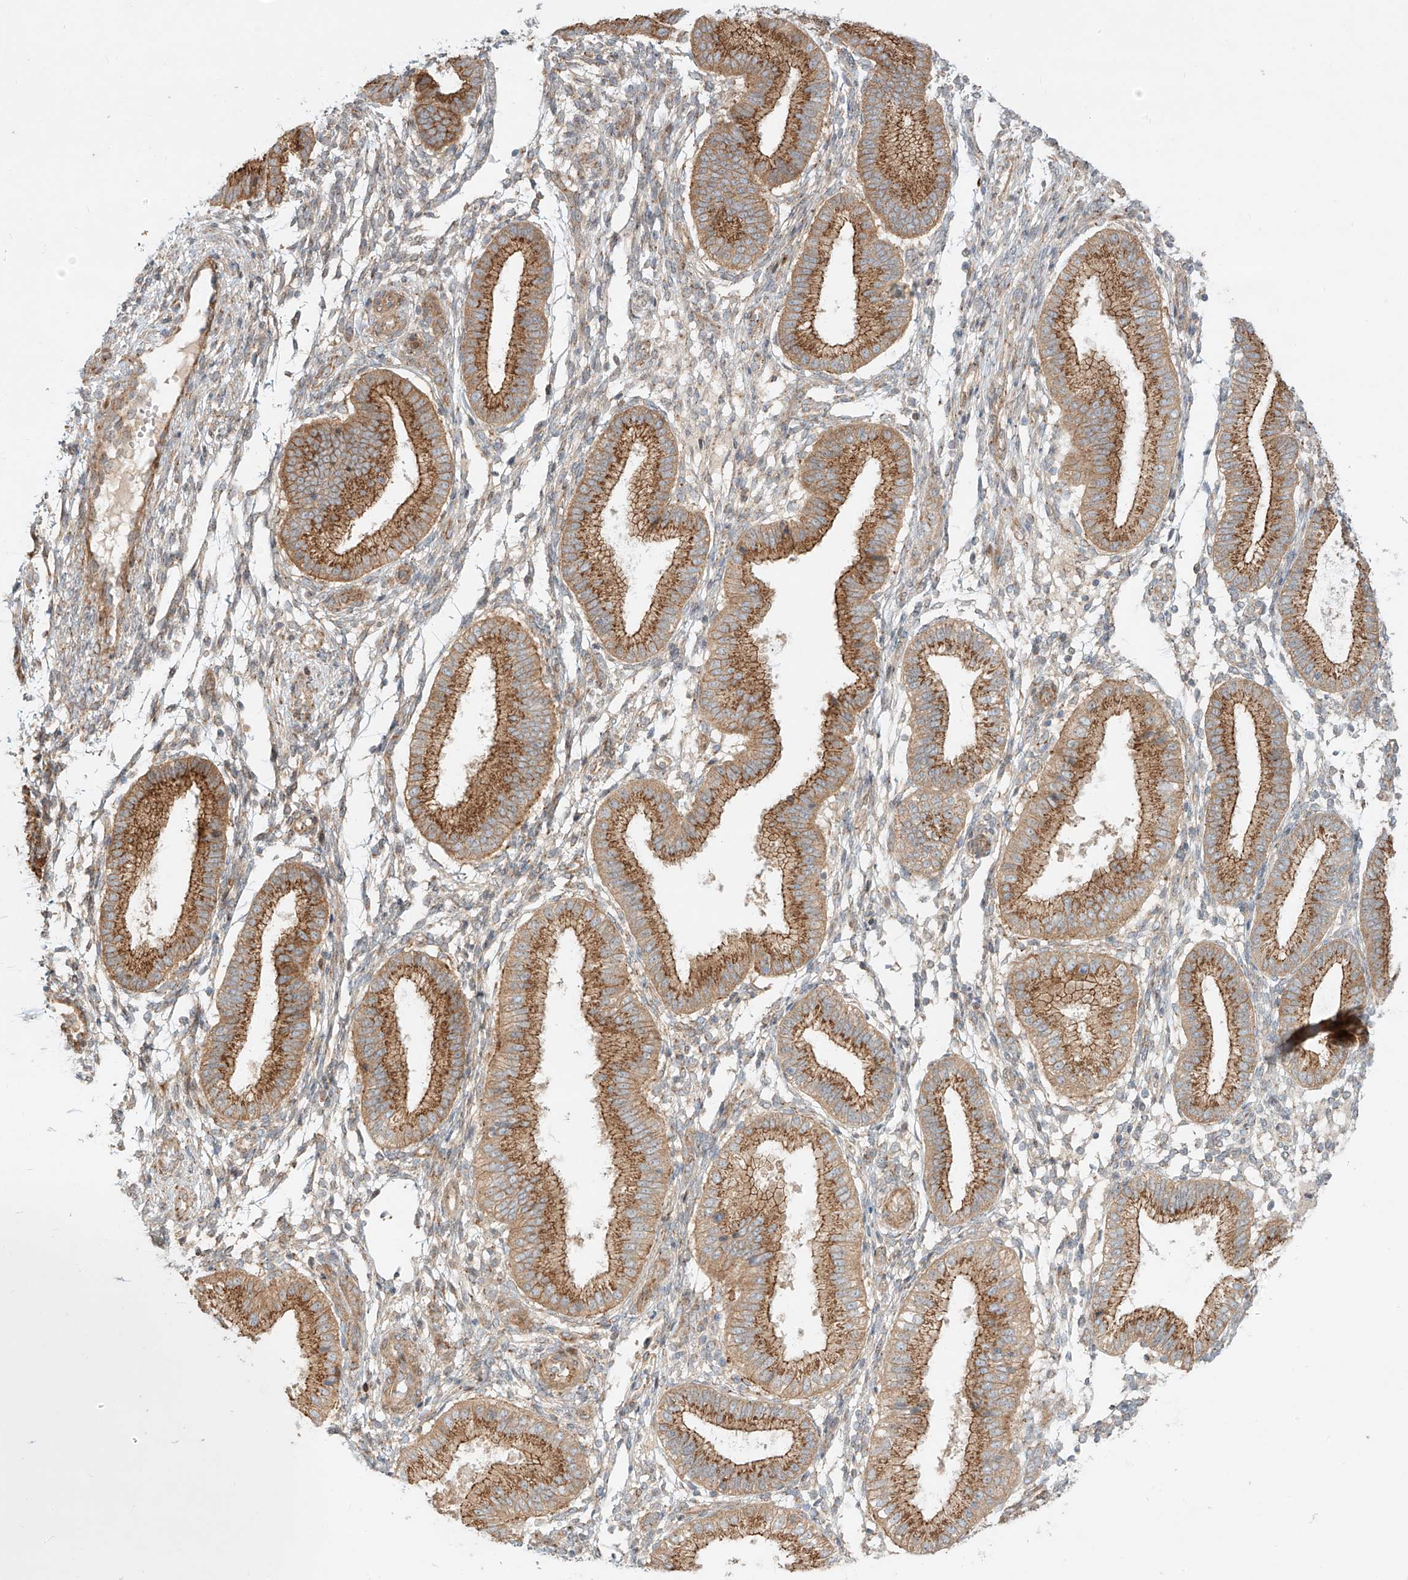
{"staining": {"intensity": "negative", "quantity": "none", "location": "none"}, "tissue": "endometrium", "cell_type": "Cells in endometrial stroma", "image_type": "normal", "snomed": [{"axis": "morphology", "description": "Normal tissue, NOS"}, {"axis": "topography", "description": "Endometrium"}], "caption": "An image of endometrium stained for a protein reveals no brown staining in cells in endometrial stroma.", "gene": "ZNF287", "patient": {"sex": "female", "age": 39}}